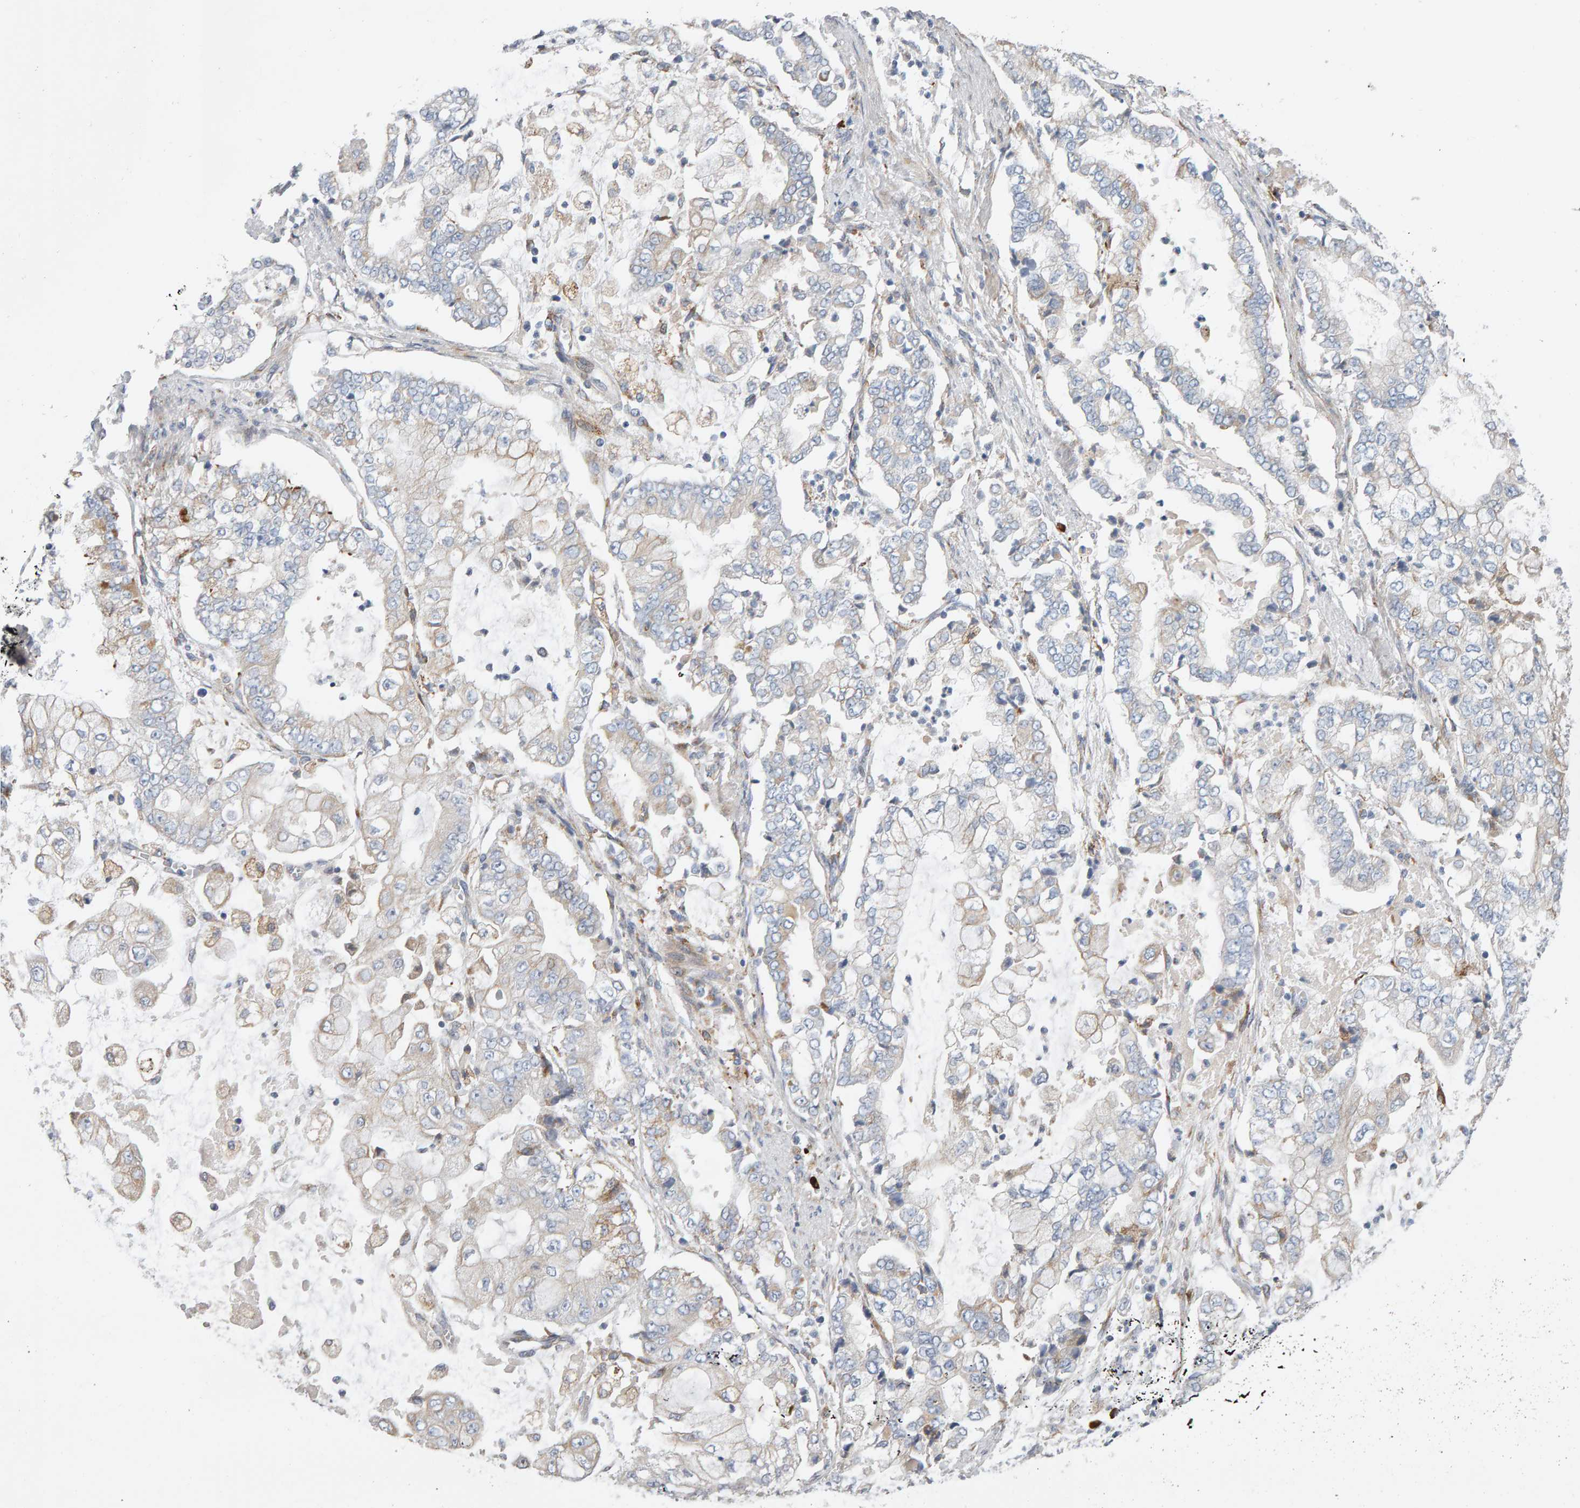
{"staining": {"intensity": "weak", "quantity": "<25%", "location": "cytoplasmic/membranous"}, "tissue": "stomach cancer", "cell_type": "Tumor cells", "image_type": "cancer", "snomed": [{"axis": "morphology", "description": "Adenocarcinoma, NOS"}, {"axis": "topography", "description": "Stomach"}], "caption": "Stomach adenocarcinoma was stained to show a protein in brown. There is no significant positivity in tumor cells.", "gene": "ENGASE", "patient": {"sex": "male", "age": 76}}